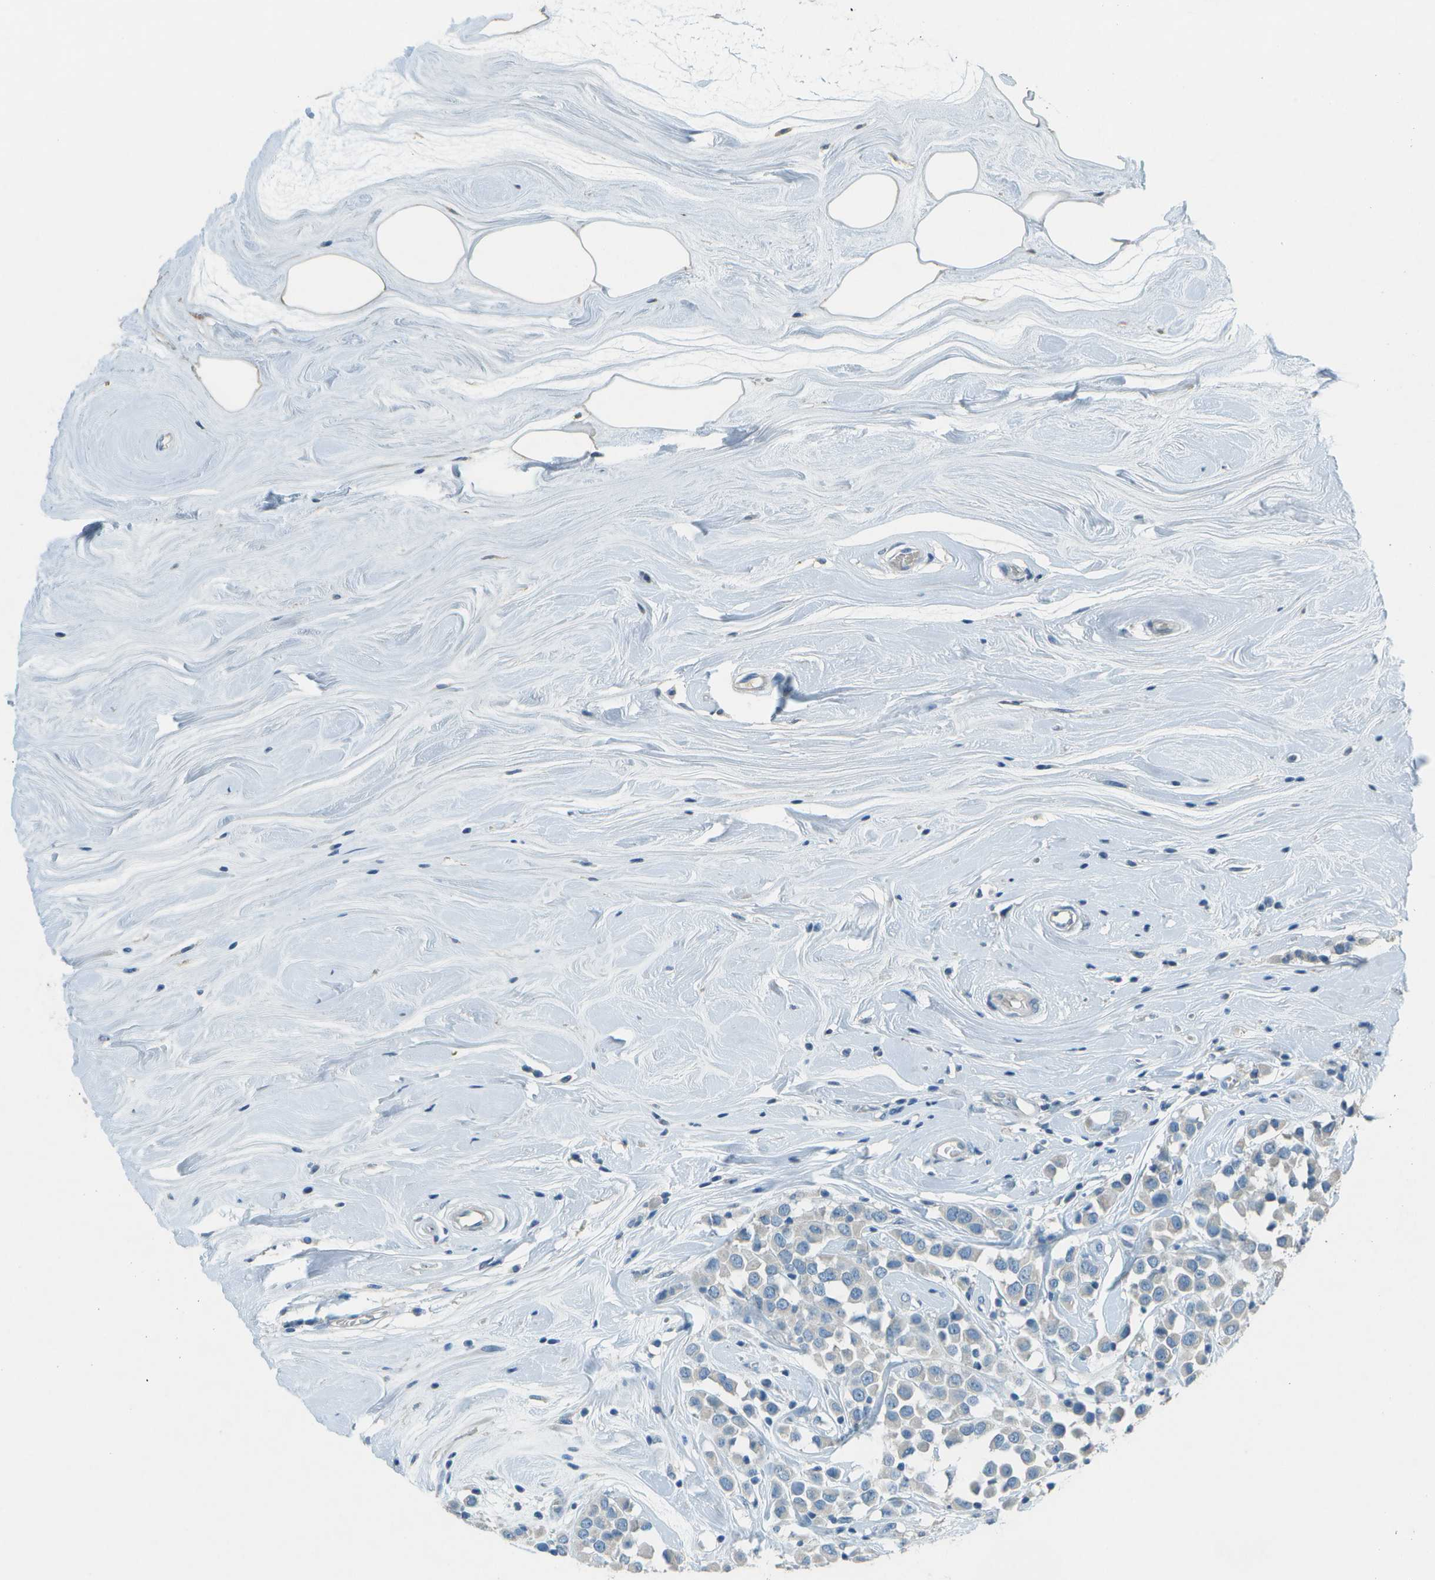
{"staining": {"intensity": "negative", "quantity": "none", "location": "none"}, "tissue": "breast cancer", "cell_type": "Tumor cells", "image_type": "cancer", "snomed": [{"axis": "morphology", "description": "Duct carcinoma"}, {"axis": "topography", "description": "Breast"}], "caption": "Immunohistochemistry (IHC) of human breast cancer reveals no expression in tumor cells.", "gene": "LGI2", "patient": {"sex": "female", "age": 61}}